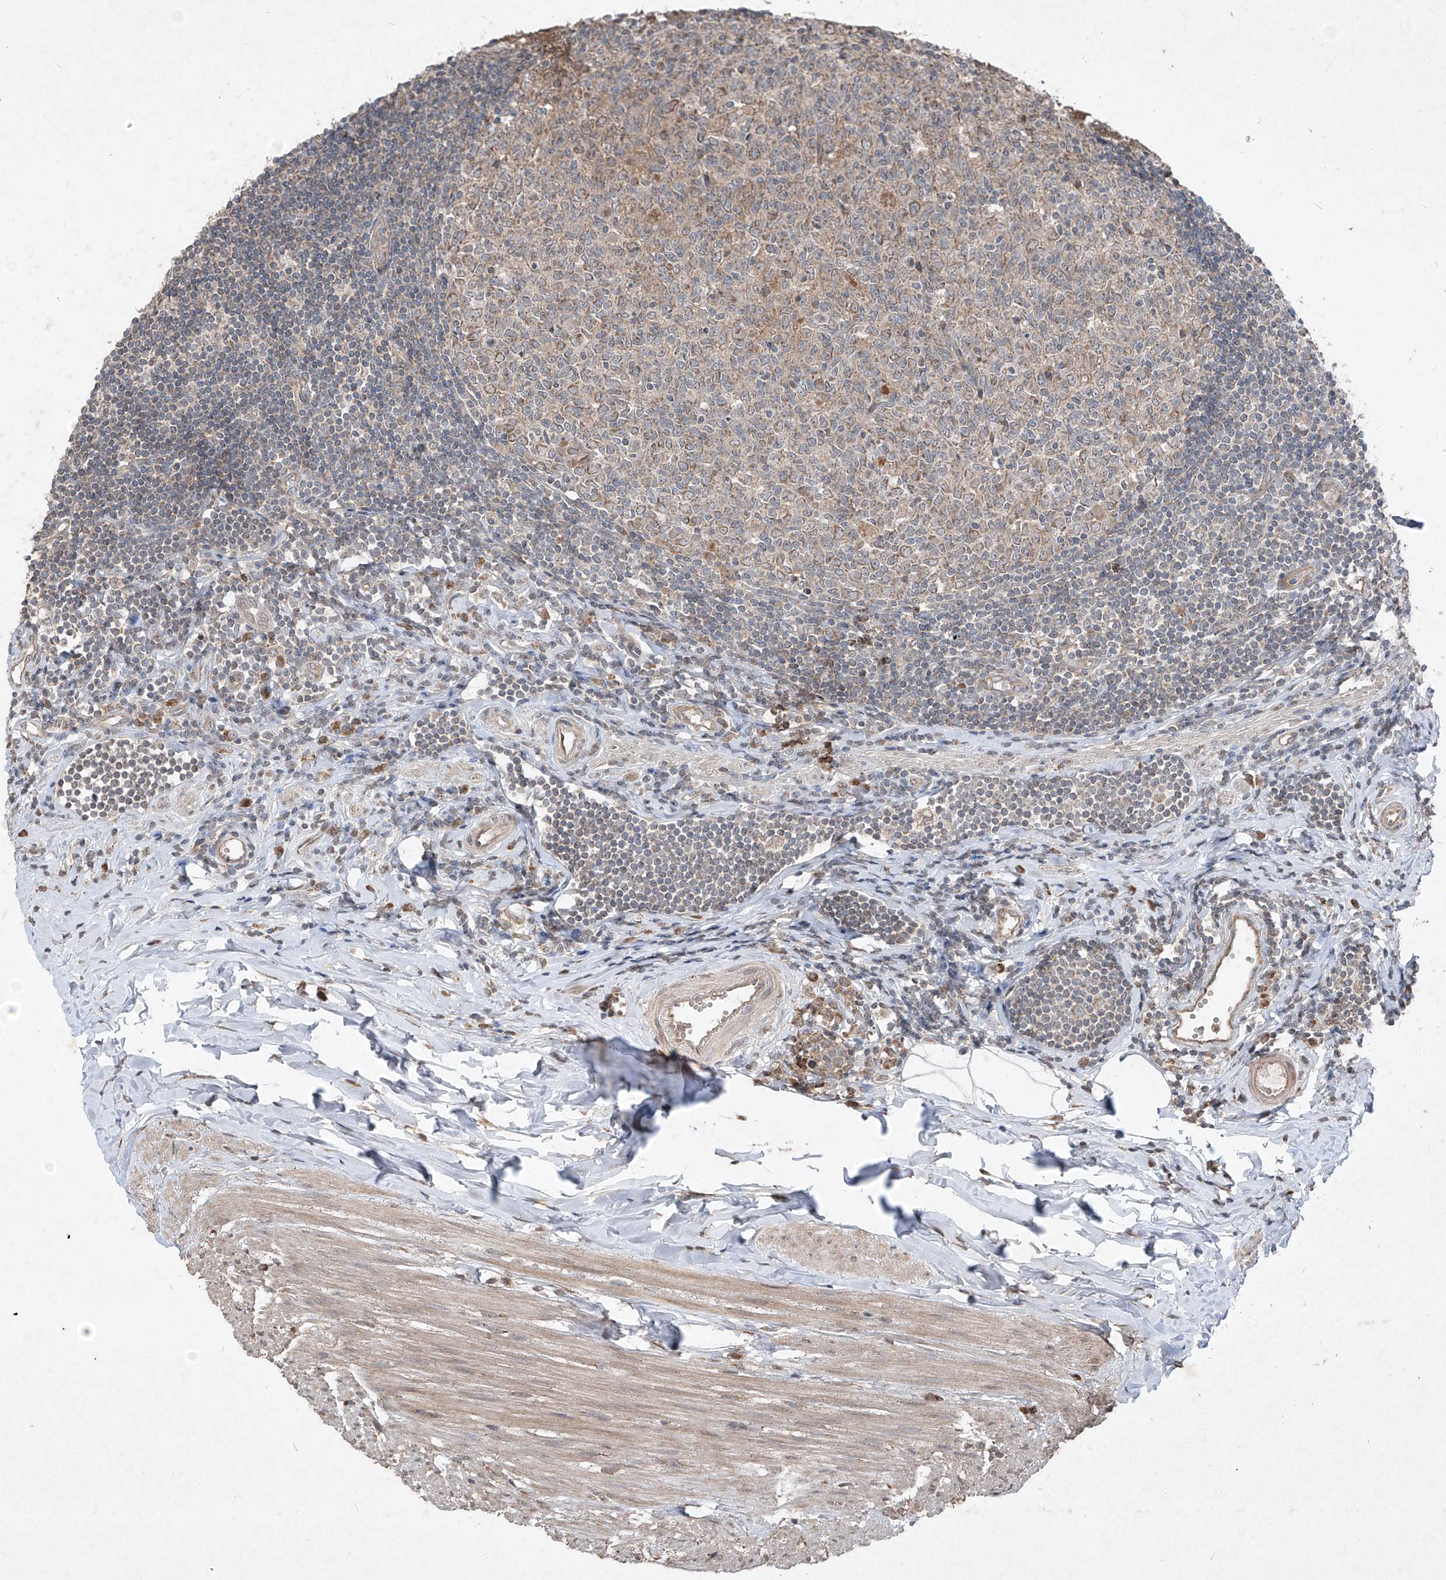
{"staining": {"intensity": "strong", "quantity": ">75%", "location": "cytoplasmic/membranous"}, "tissue": "appendix", "cell_type": "Glandular cells", "image_type": "normal", "snomed": [{"axis": "morphology", "description": "Normal tissue, NOS"}, {"axis": "topography", "description": "Appendix"}], "caption": "Immunohistochemical staining of benign appendix exhibits >75% levels of strong cytoplasmic/membranous protein staining in about >75% of glandular cells.", "gene": "ABCD3", "patient": {"sex": "female", "age": 54}}